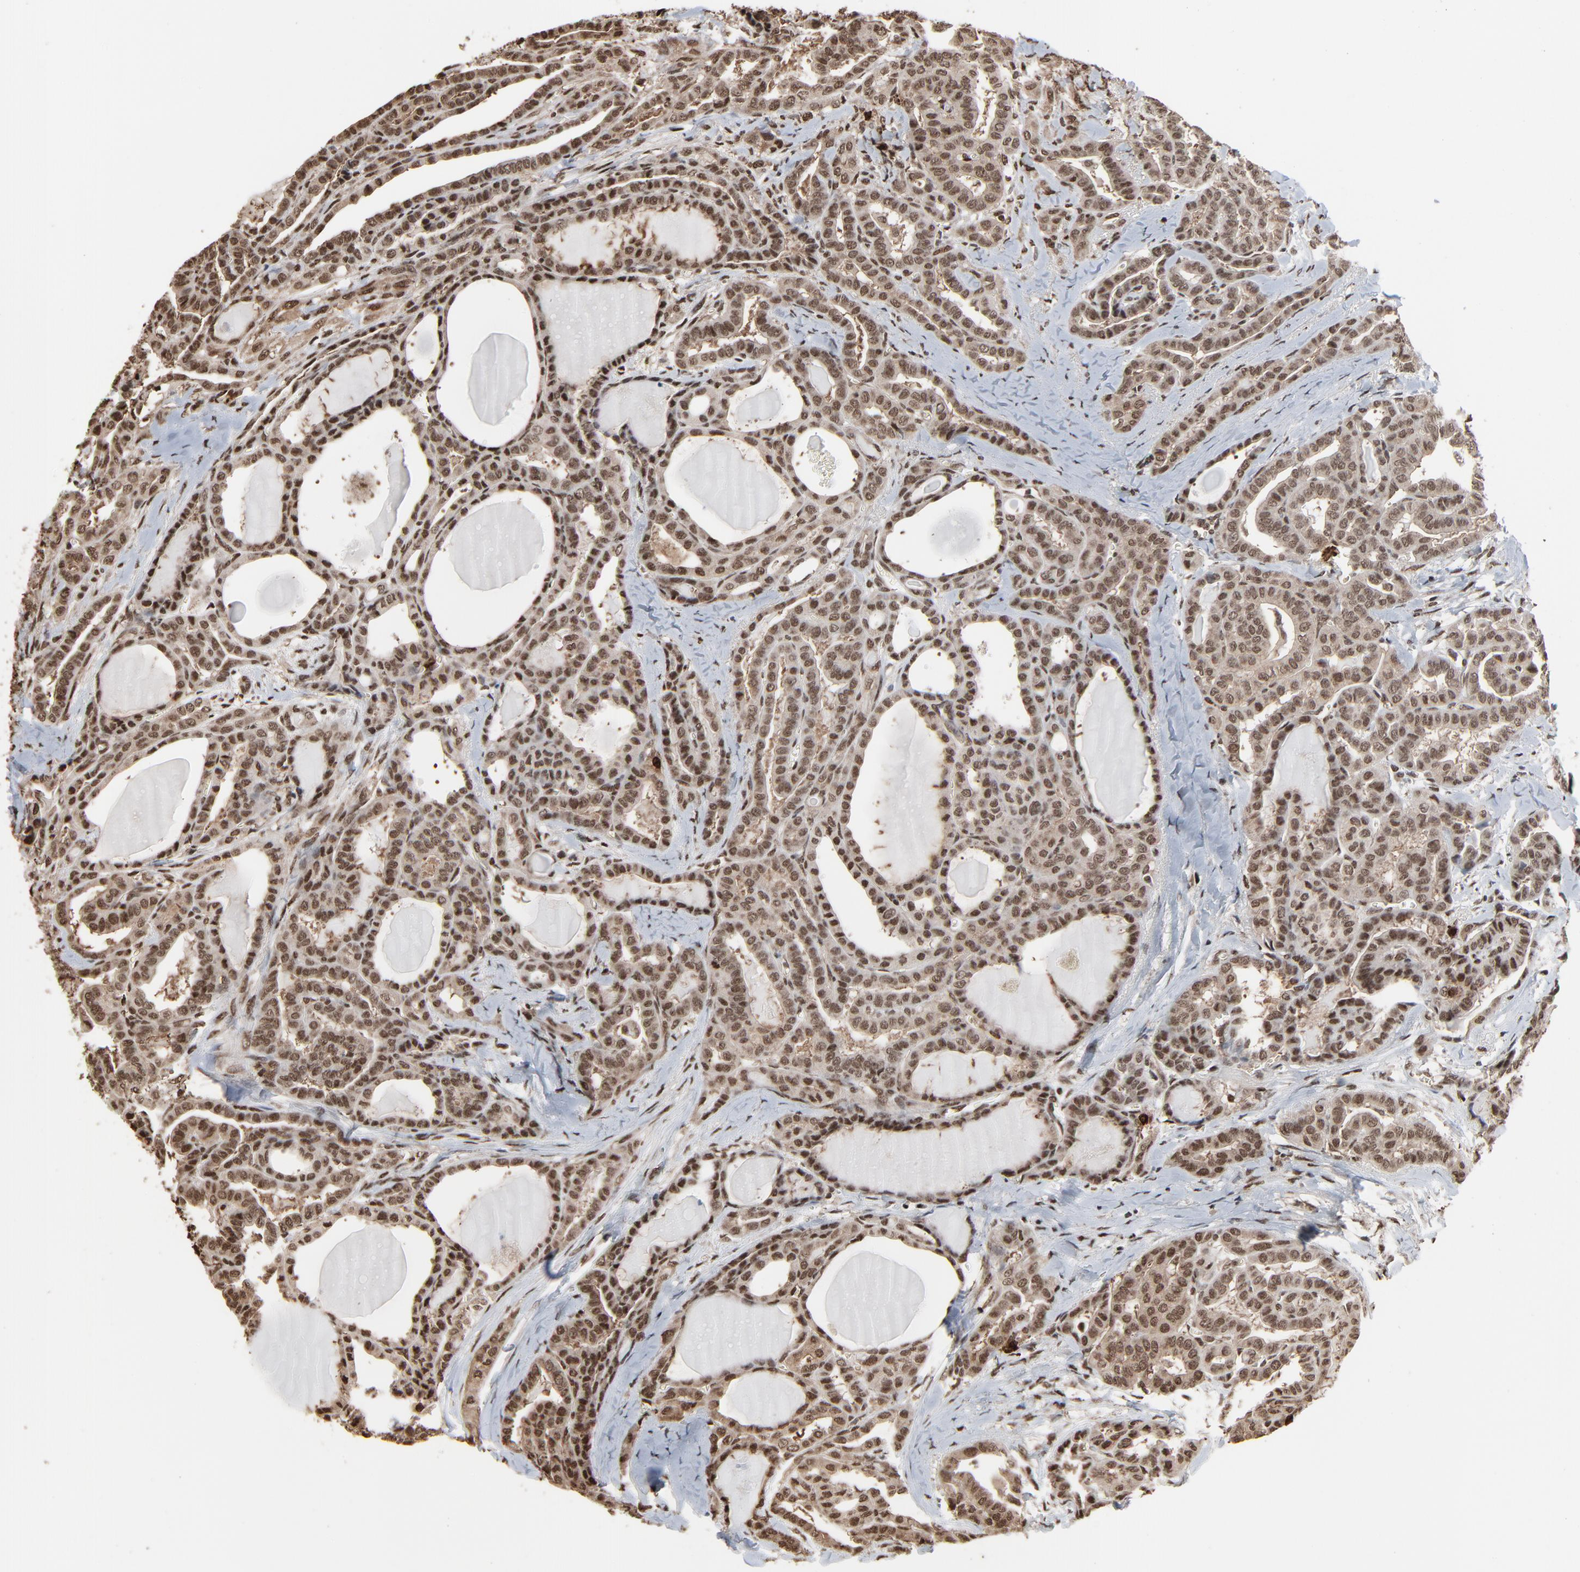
{"staining": {"intensity": "strong", "quantity": ">75%", "location": "cytoplasmic/membranous,nuclear"}, "tissue": "thyroid cancer", "cell_type": "Tumor cells", "image_type": "cancer", "snomed": [{"axis": "morphology", "description": "Carcinoma, NOS"}, {"axis": "topography", "description": "Thyroid gland"}], "caption": "Brown immunohistochemical staining in carcinoma (thyroid) displays strong cytoplasmic/membranous and nuclear expression in about >75% of tumor cells.", "gene": "MEIS2", "patient": {"sex": "female", "age": 91}}